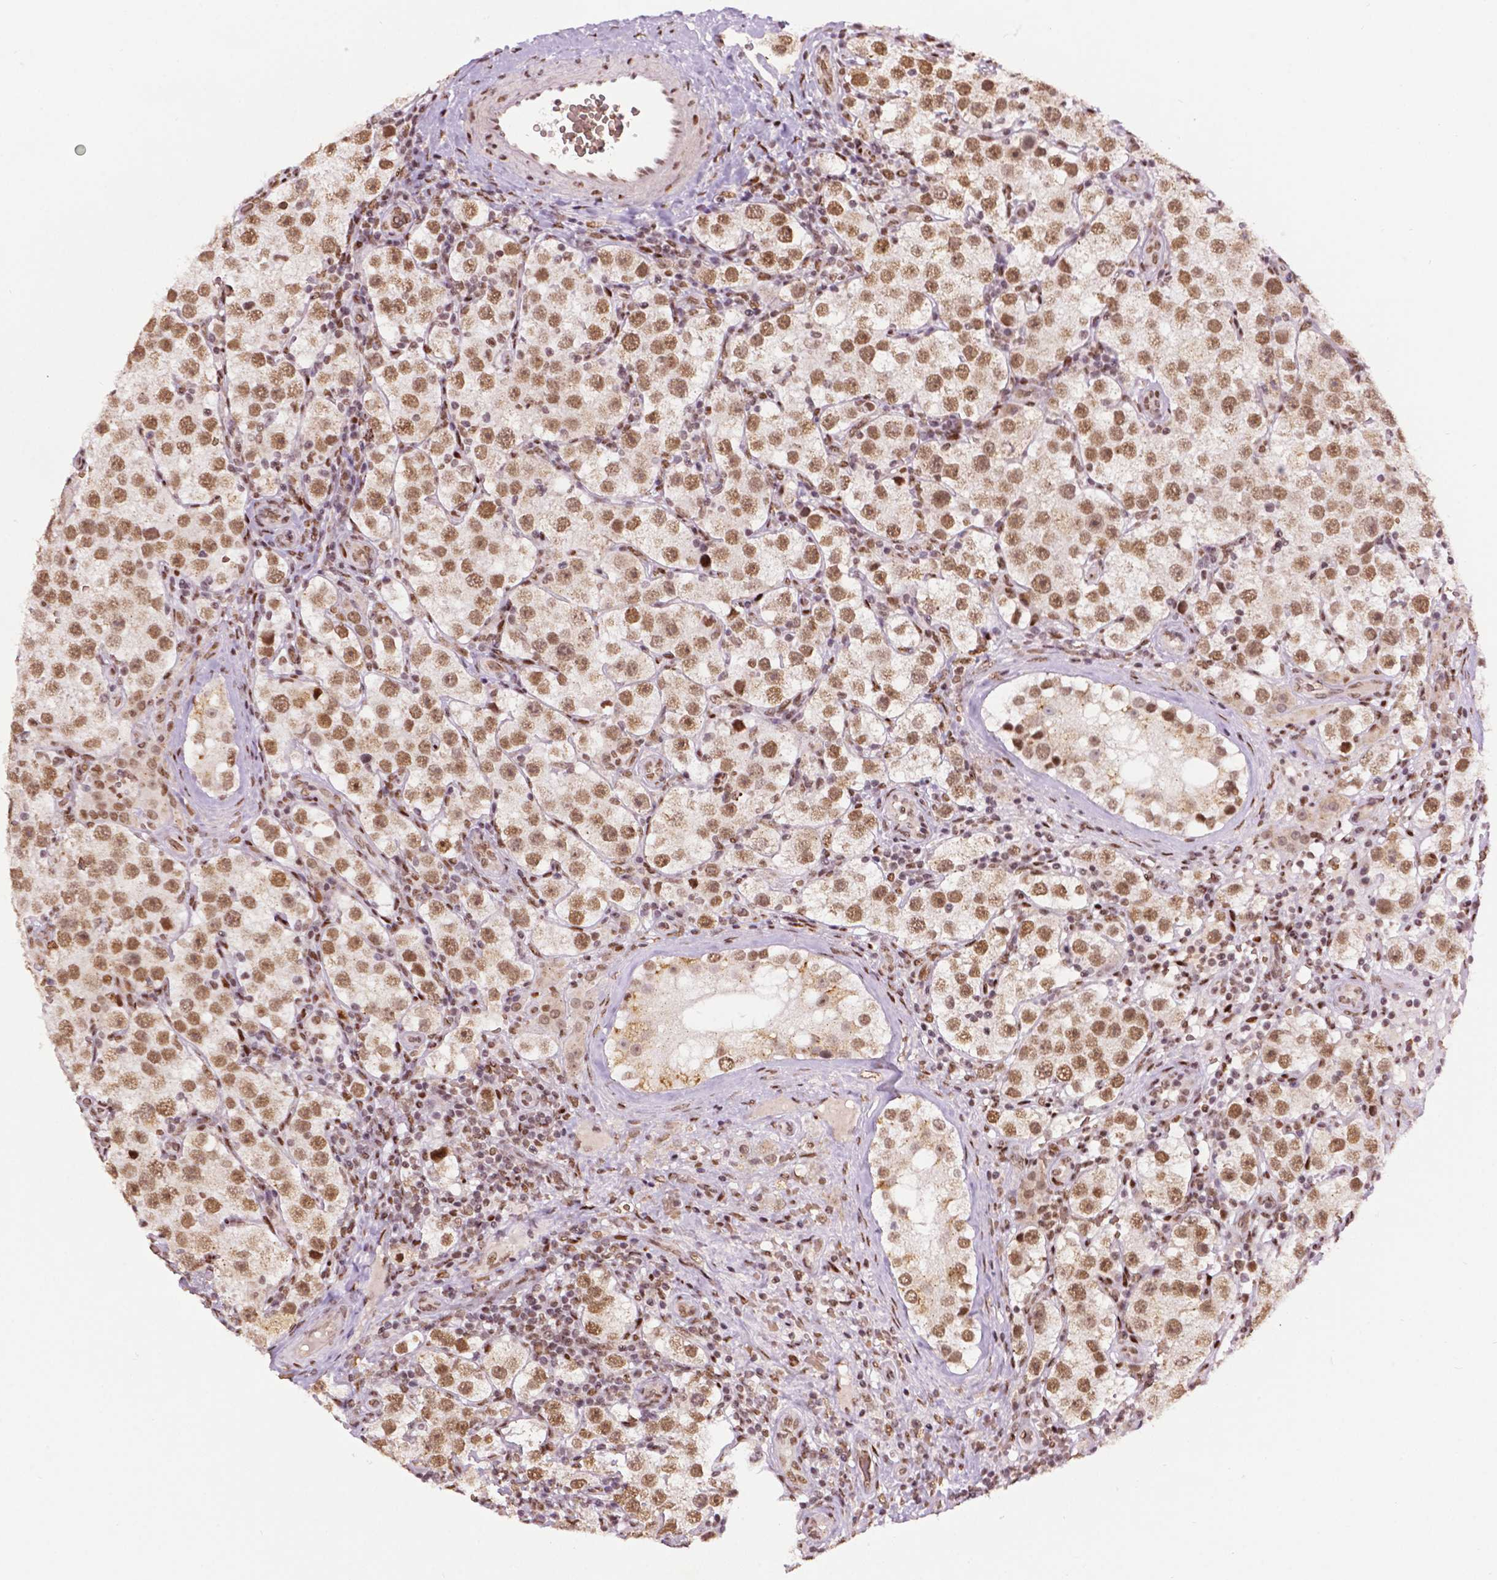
{"staining": {"intensity": "moderate", "quantity": ">75%", "location": "nuclear"}, "tissue": "testis cancer", "cell_type": "Tumor cells", "image_type": "cancer", "snomed": [{"axis": "morphology", "description": "Seminoma, NOS"}, {"axis": "topography", "description": "Testis"}], "caption": "Protein positivity by IHC exhibits moderate nuclear expression in approximately >75% of tumor cells in testis cancer.", "gene": "ZNF41", "patient": {"sex": "male", "age": 37}}